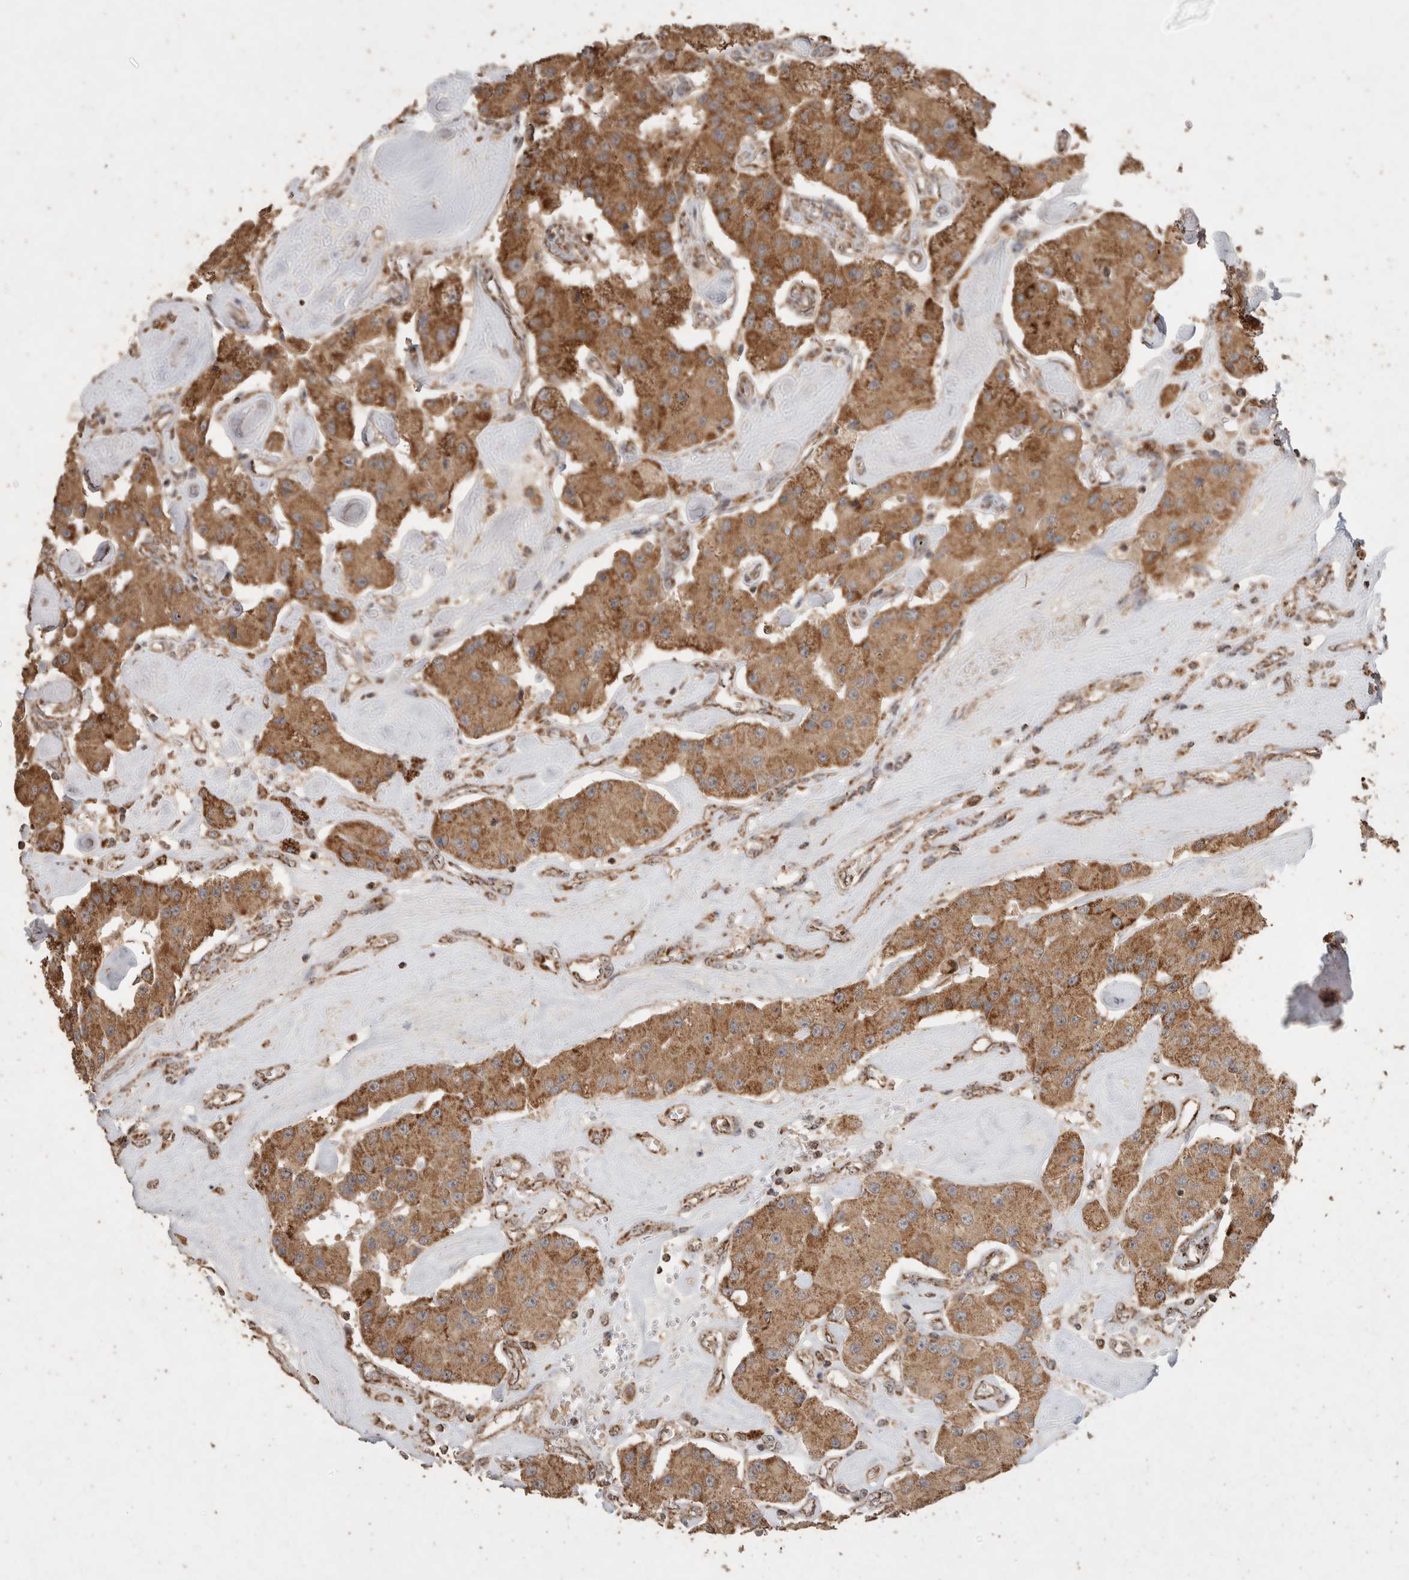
{"staining": {"intensity": "moderate", "quantity": ">75%", "location": "cytoplasmic/membranous"}, "tissue": "carcinoid", "cell_type": "Tumor cells", "image_type": "cancer", "snomed": [{"axis": "morphology", "description": "Carcinoid, malignant, NOS"}, {"axis": "topography", "description": "Pancreas"}], "caption": "Carcinoid (malignant) was stained to show a protein in brown. There is medium levels of moderate cytoplasmic/membranous expression in approximately >75% of tumor cells.", "gene": "ACADM", "patient": {"sex": "male", "age": 41}}